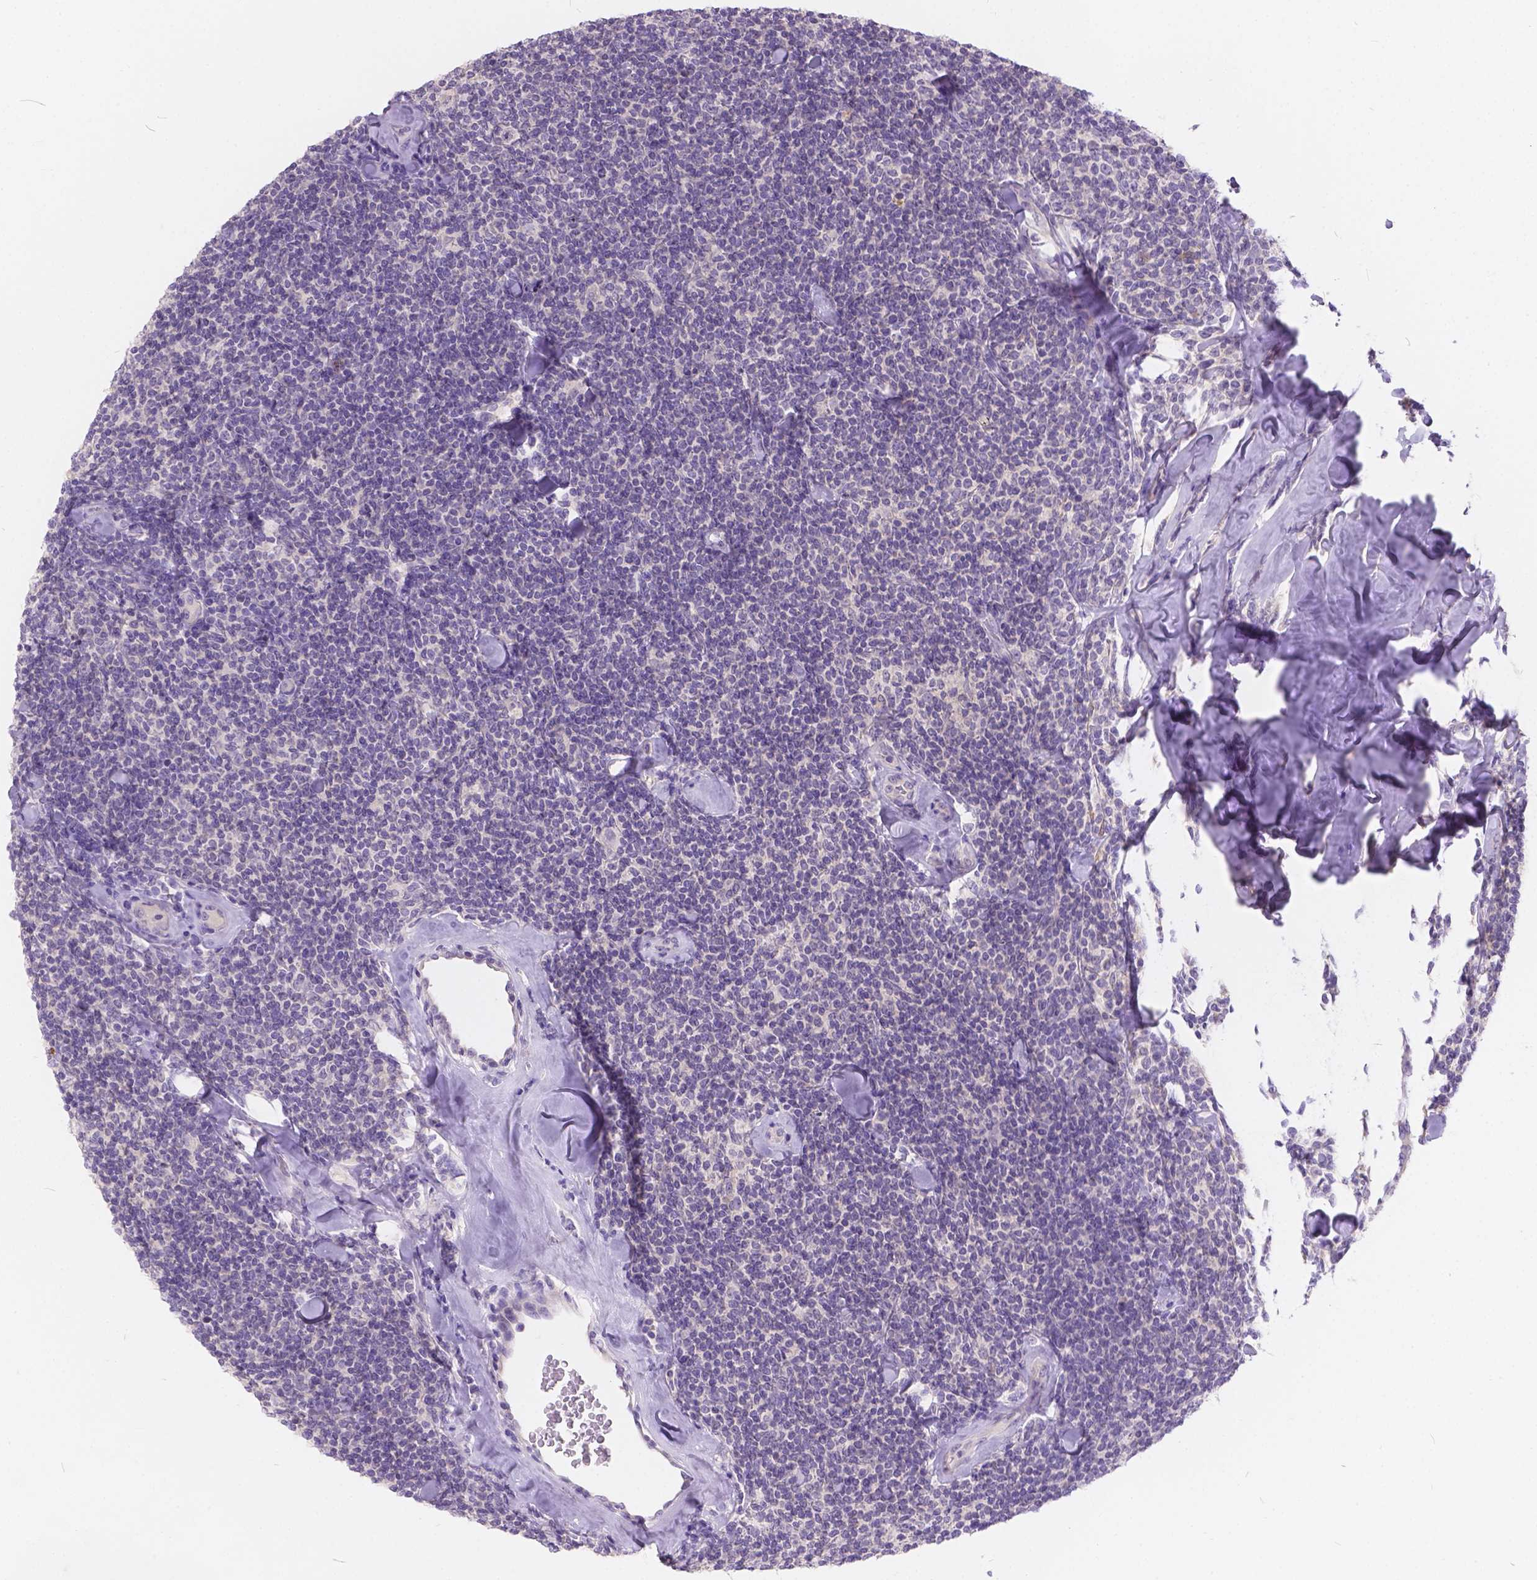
{"staining": {"intensity": "negative", "quantity": "none", "location": "none"}, "tissue": "lymphoma", "cell_type": "Tumor cells", "image_type": "cancer", "snomed": [{"axis": "morphology", "description": "Malignant lymphoma, non-Hodgkin's type, Low grade"}, {"axis": "topography", "description": "Lymph node"}], "caption": "Immunohistochemistry (IHC) of lymphoma shows no positivity in tumor cells.", "gene": "PEX11G", "patient": {"sex": "female", "age": 56}}